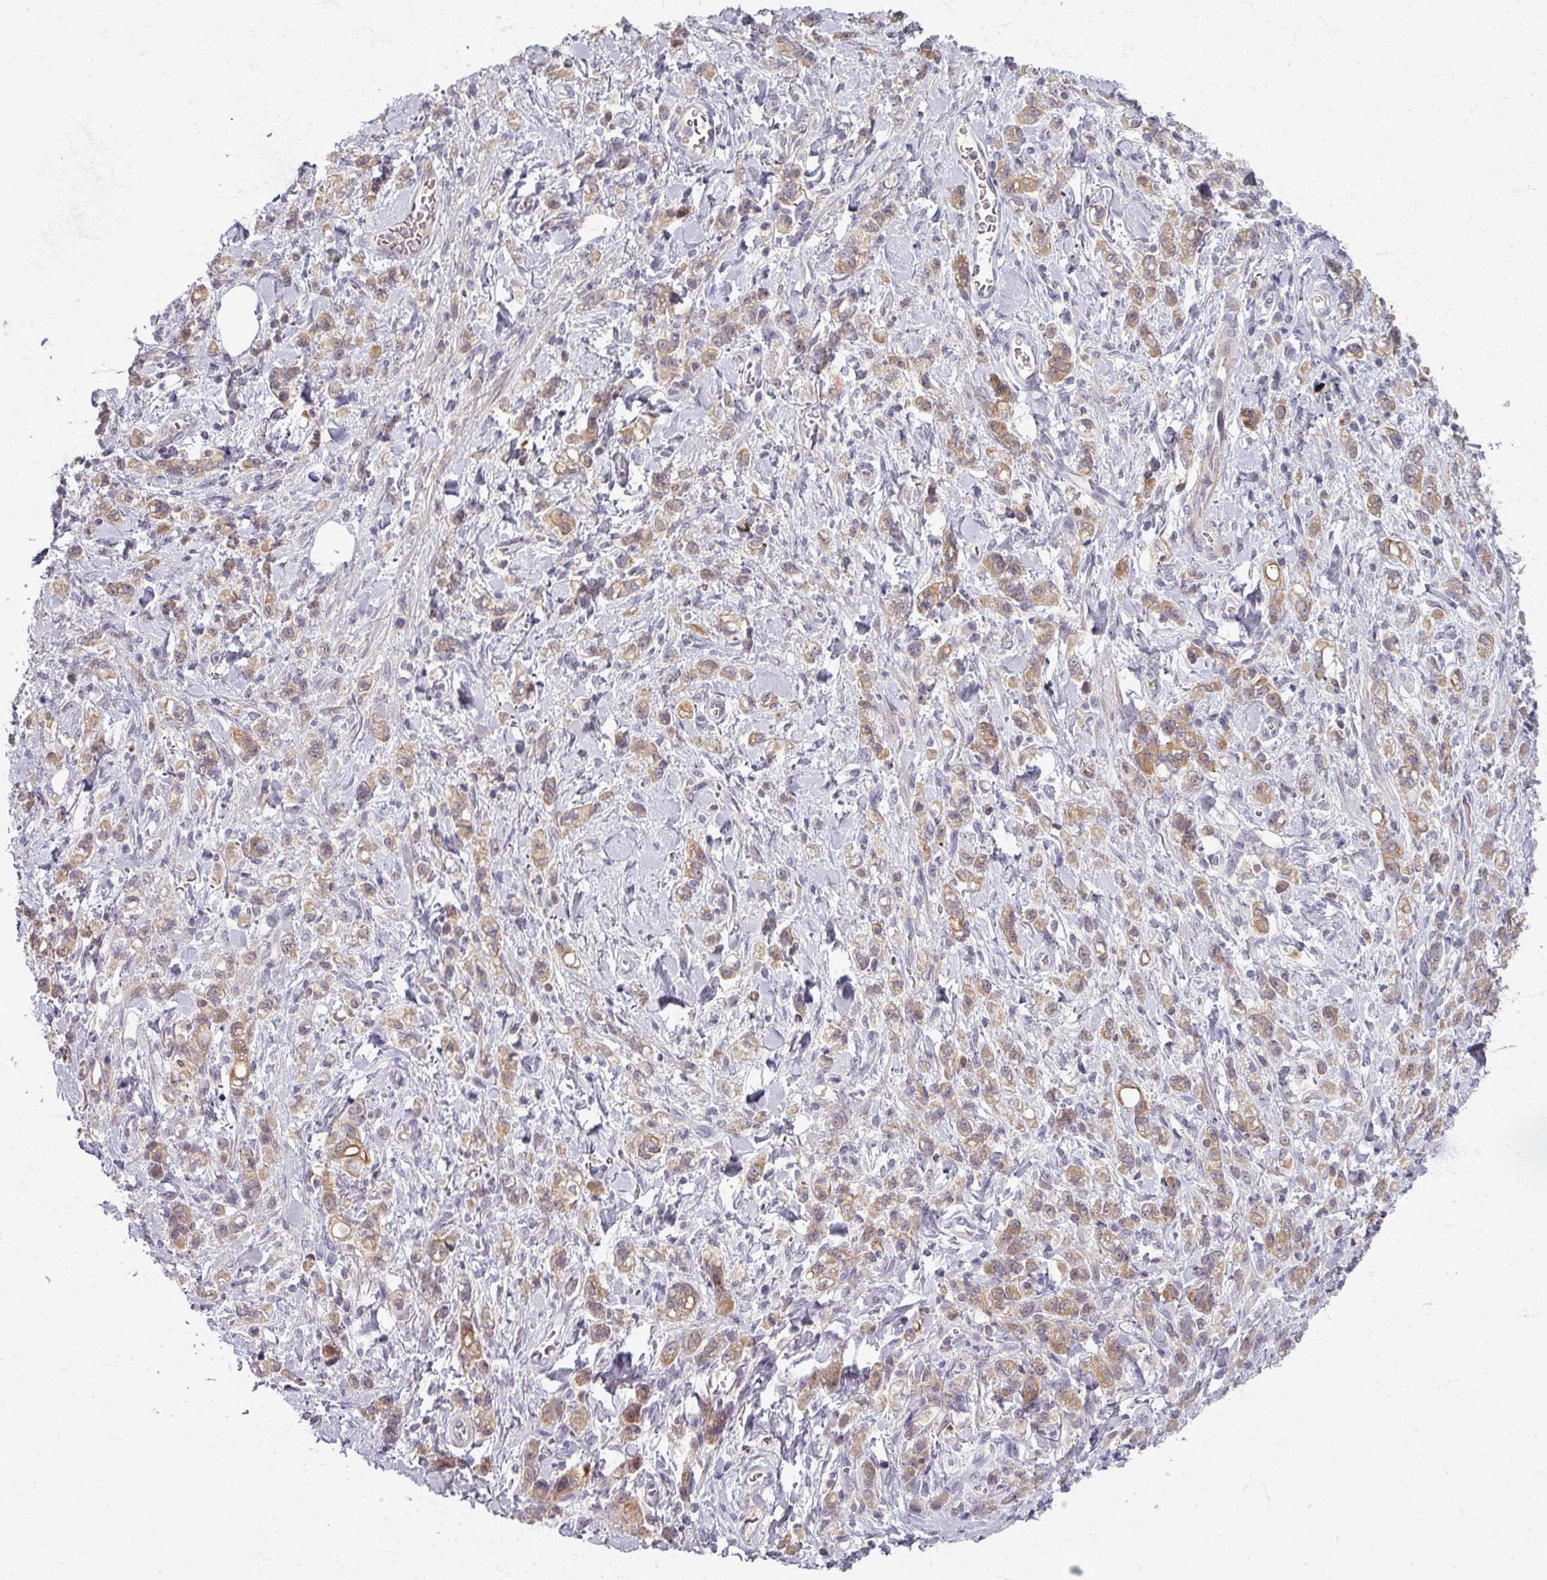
{"staining": {"intensity": "moderate", "quantity": ">75%", "location": "cytoplasmic/membranous"}, "tissue": "stomach cancer", "cell_type": "Tumor cells", "image_type": "cancer", "snomed": [{"axis": "morphology", "description": "Adenocarcinoma, NOS"}, {"axis": "topography", "description": "Stomach"}], "caption": "Immunohistochemistry of human stomach cancer (adenocarcinoma) exhibits medium levels of moderate cytoplasmic/membranous staining in about >75% of tumor cells.", "gene": "TTLL7", "patient": {"sex": "male", "age": 77}}